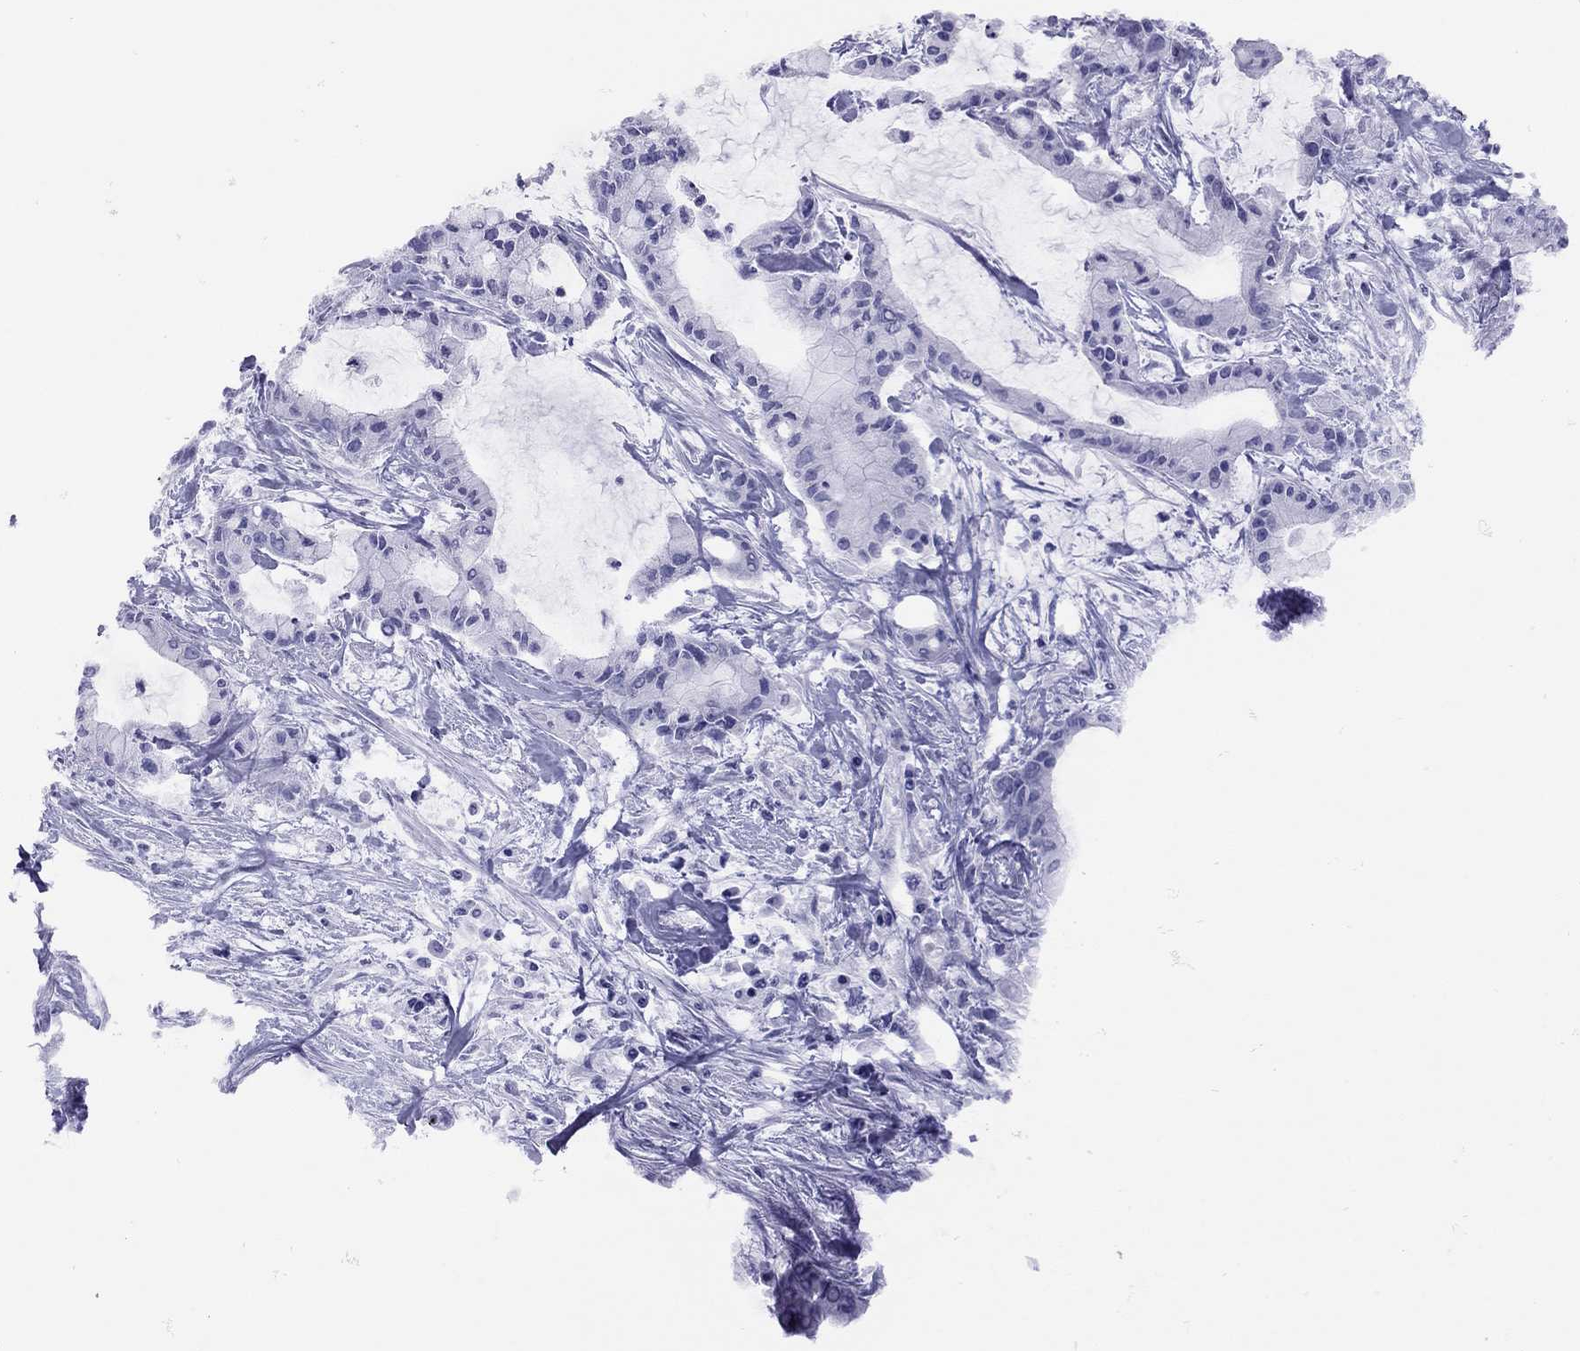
{"staining": {"intensity": "negative", "quantity": "none", "location": "none"}, "tissue": "pancreatic cancer", "cell_type": "Tumor cells", "image_type": "cancer", "snomed": [{"axis": "morphology", "description": "Adenocarcinoma, NOS"}, {"axis": "topography", "description": "Pancreas"}], "caption": "Tumor cells are negative for brown protein staining in pancreatic cancer.", "gene": "LYAR", "patient": {"sex": "male", "age": 48}}